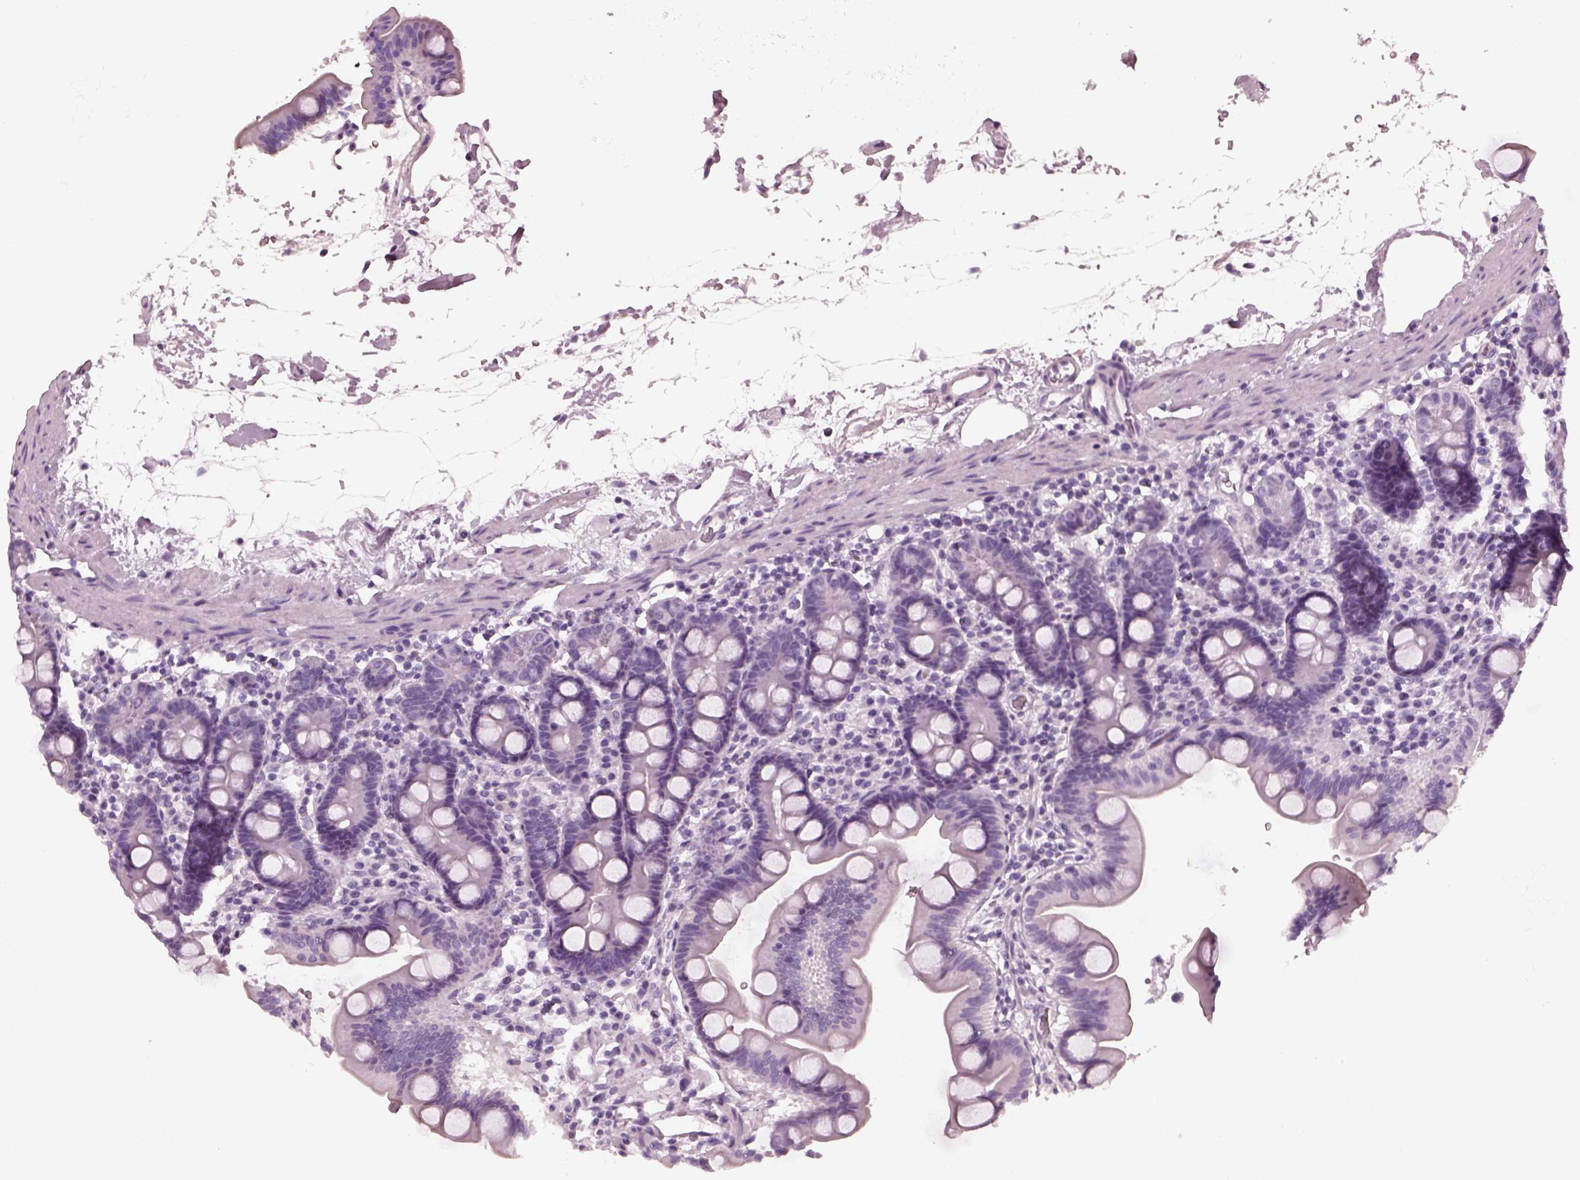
{"staining": {"intensity": "negative", "quantity": "none", "location": "none"}, "tissue": "duodenum", "cell_type": "Glandular cells", "image_type": "normal", "snomed": [{"axis": "morphology", "description": "Normal tissue, NOS"}, {"axis": "topography", "description": "Duodenum"}], "caption": "High power microscopy image of an IHC histopathology image of normal duodenum, revealing no significant staining in glandular cells. Nuclei are stained in blue.", "gene": "RCVRN", "patient": {"sex": "male", "age": 59}}